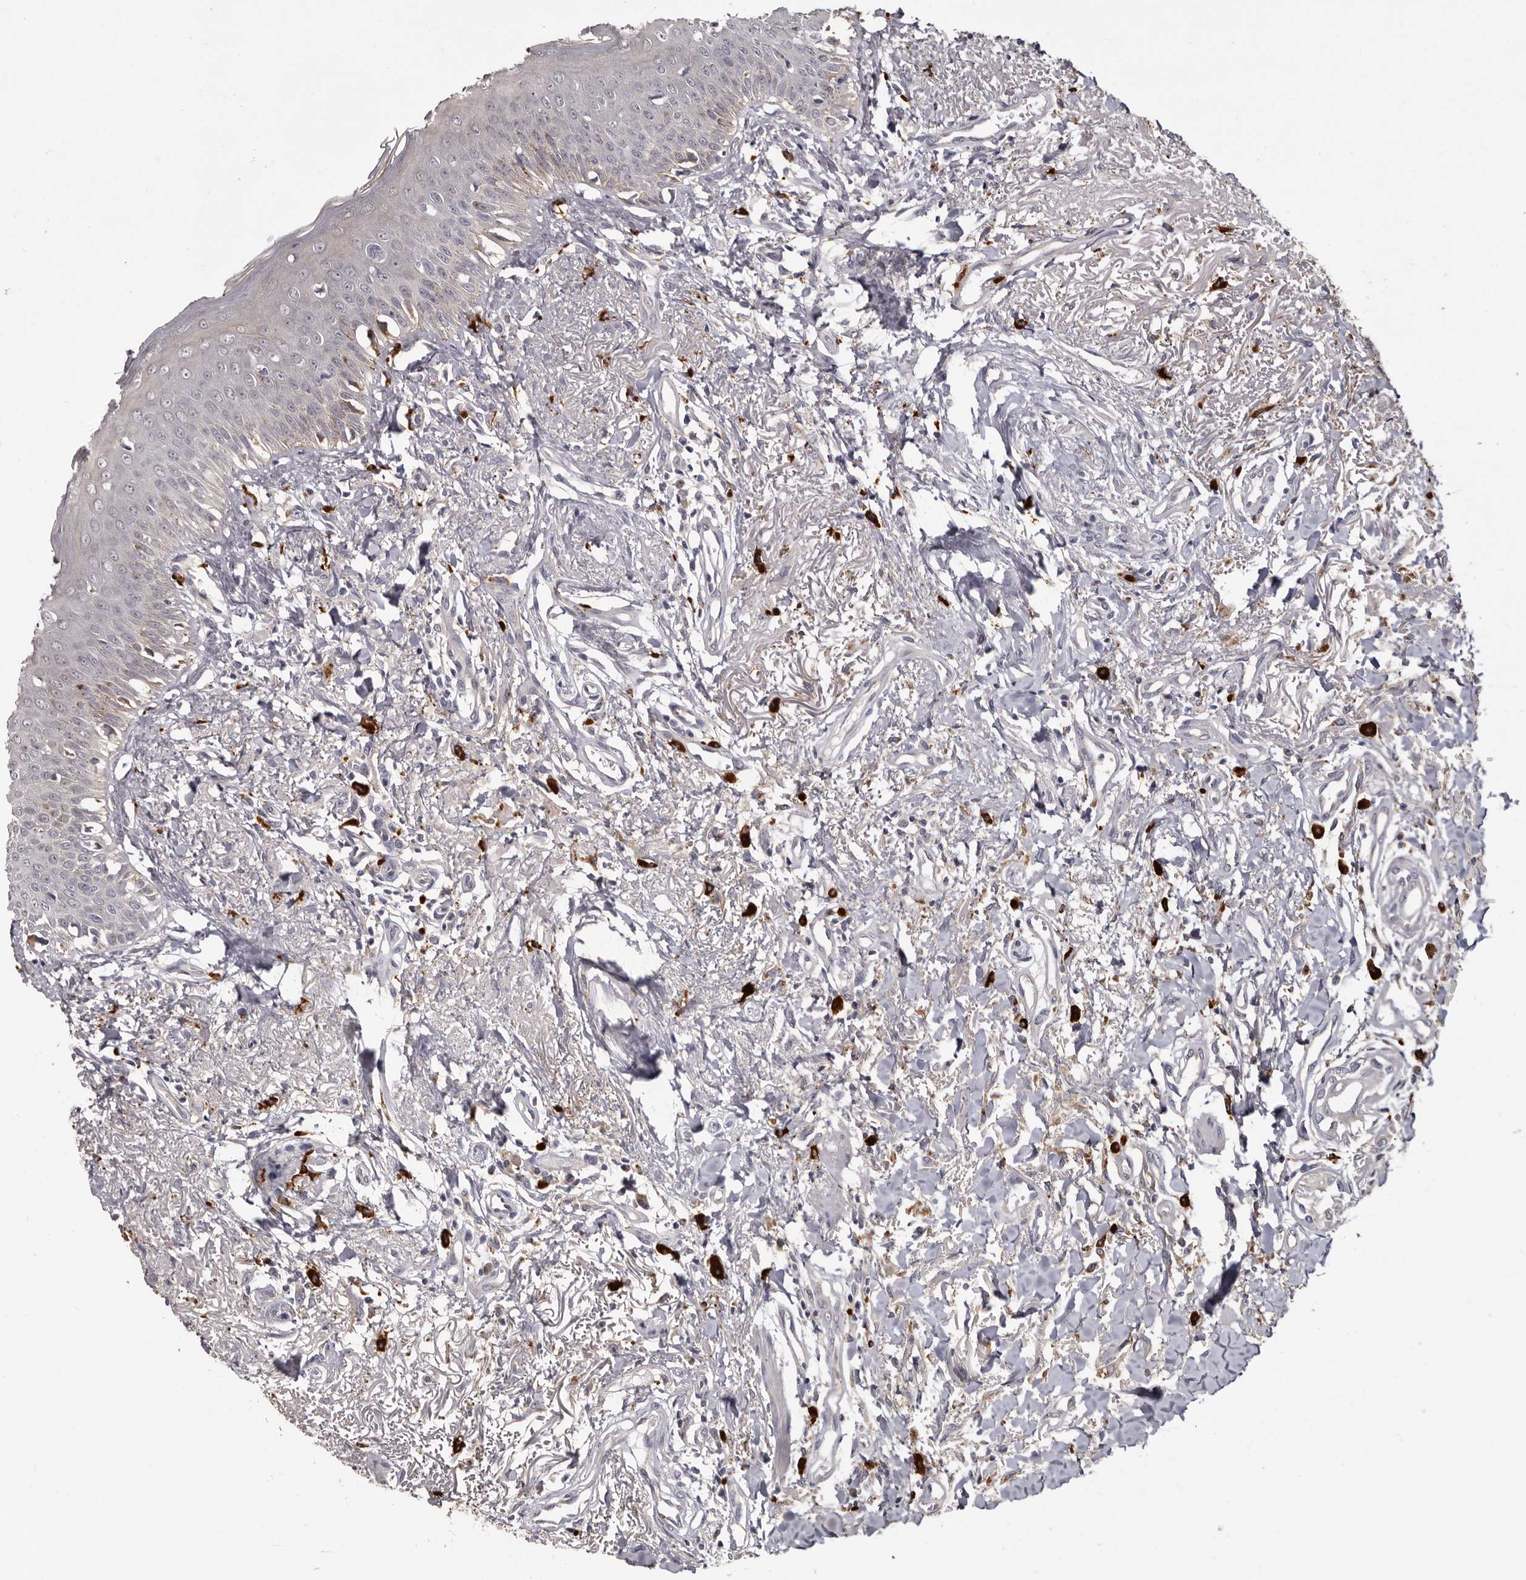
{"staining": {"intensity": "moderate", "quantity": "<25%", "location": "cytoplasmic/membranous"}, "tissue": "oral mucosa", "cell_type": "Squamous epithelial cells", "image_type": "normal", "snomed": [{"axis": "morphology", "description": "Normal tissue, NOS"}, {"axis": "topography", "description": "Oral tissue"}], "caption": "Moderate cytoplasmic/membranous expression is present in about <25% of squamous epithelial cells in benign oral mucosa.", "gene": "DAP", "patient": {"sex": "female", "age": 70}}